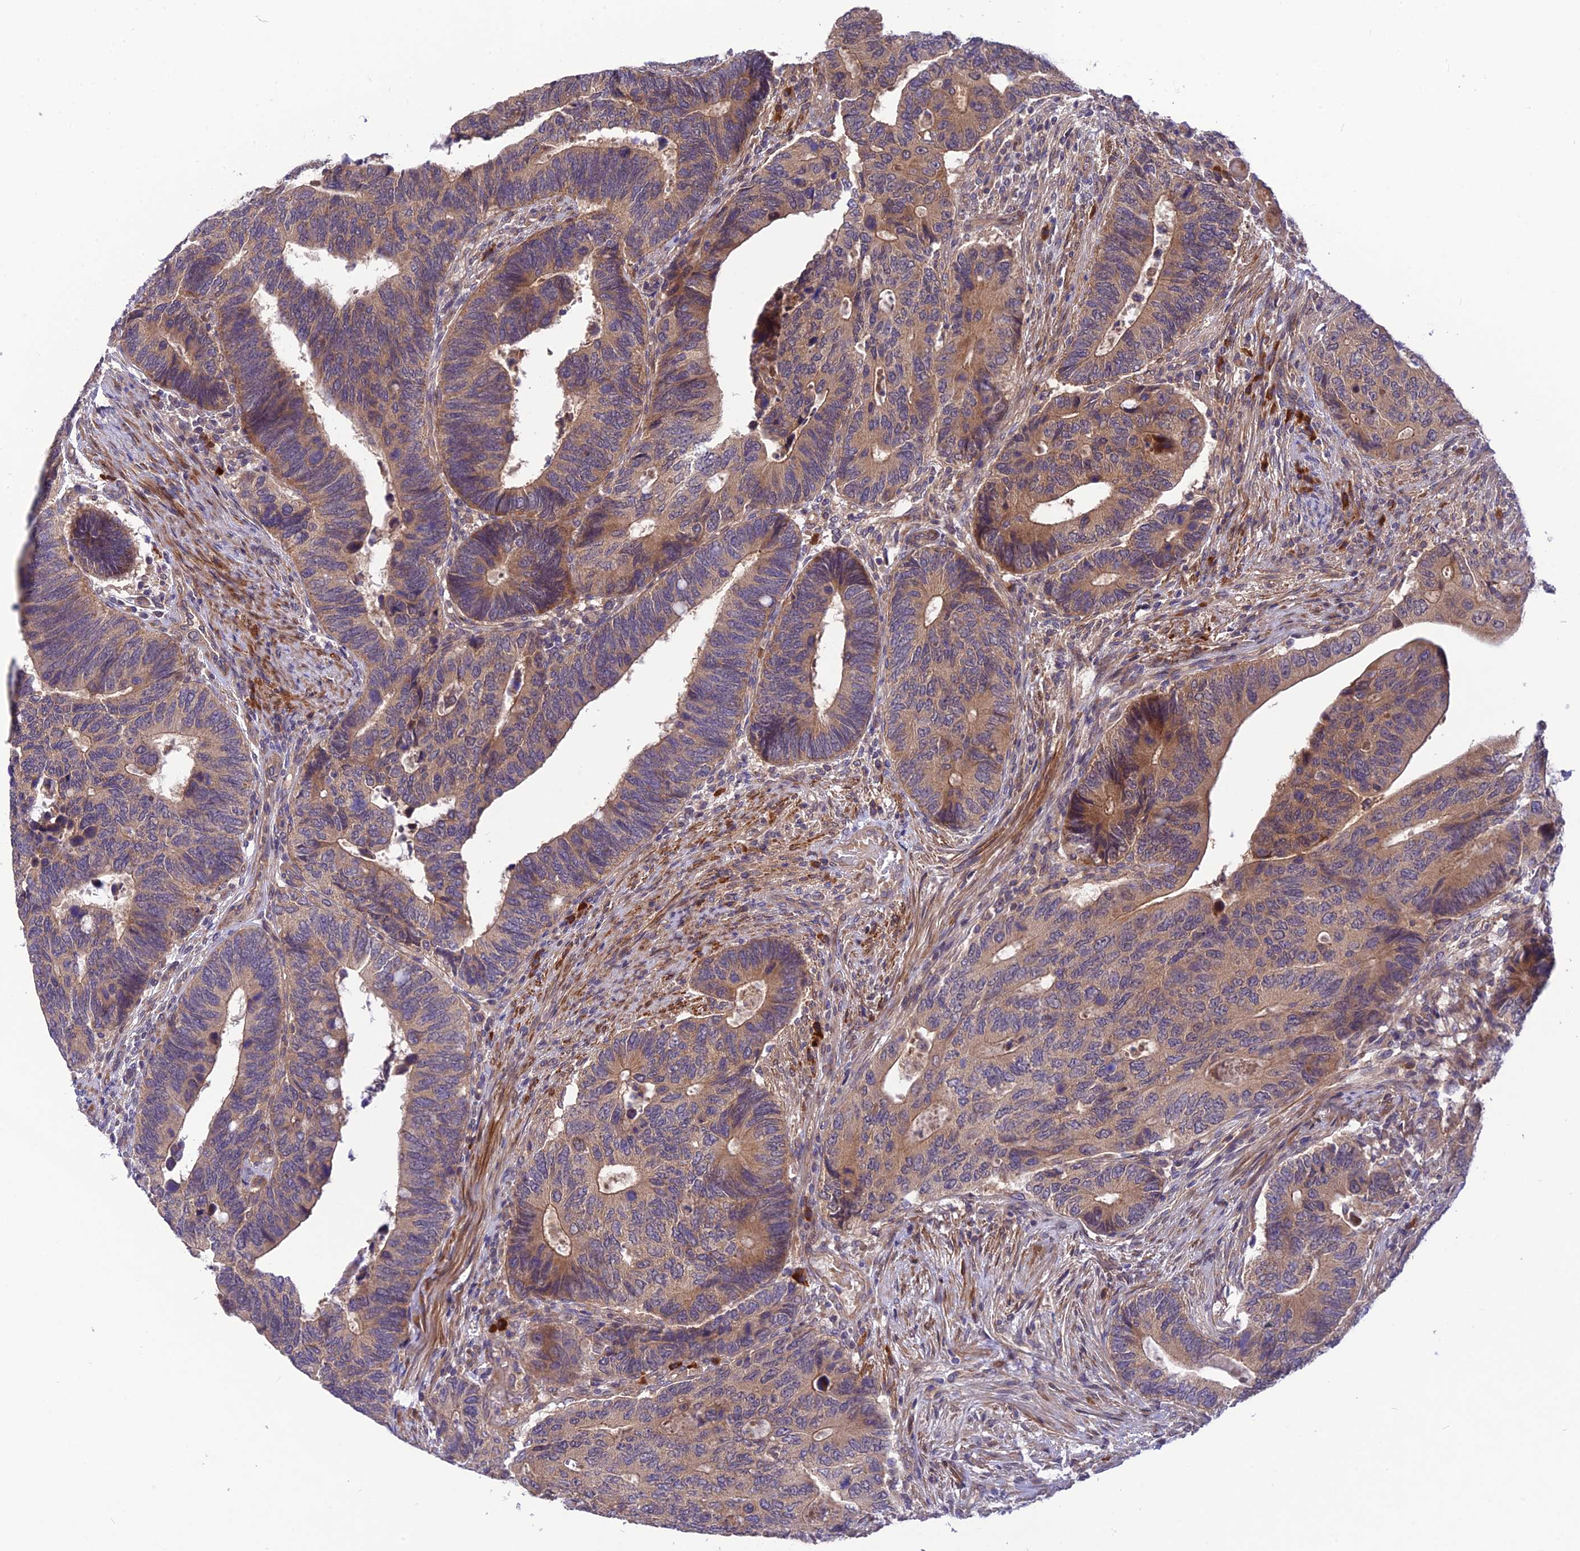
{"staining": {"intensity": "weak", "quantity": "25%-75%", "location": "cytoplasmic/membranous"}, "tissue": "colorectal cancer", "cell_type": "Tumor cells", "image_type": "cancer", "snomed": [{"axis": "morphology", "description": "Adenocarcinoma, NOS"}, {"axis": "topography", "description": "Colon"}], "caption": "Colorectal cancer stained for a protein reveals weak cytoplasmic/membranous positivity in tumor cells.", "gene": "UROS", "patient": {"sex": "male", "age": 87}}